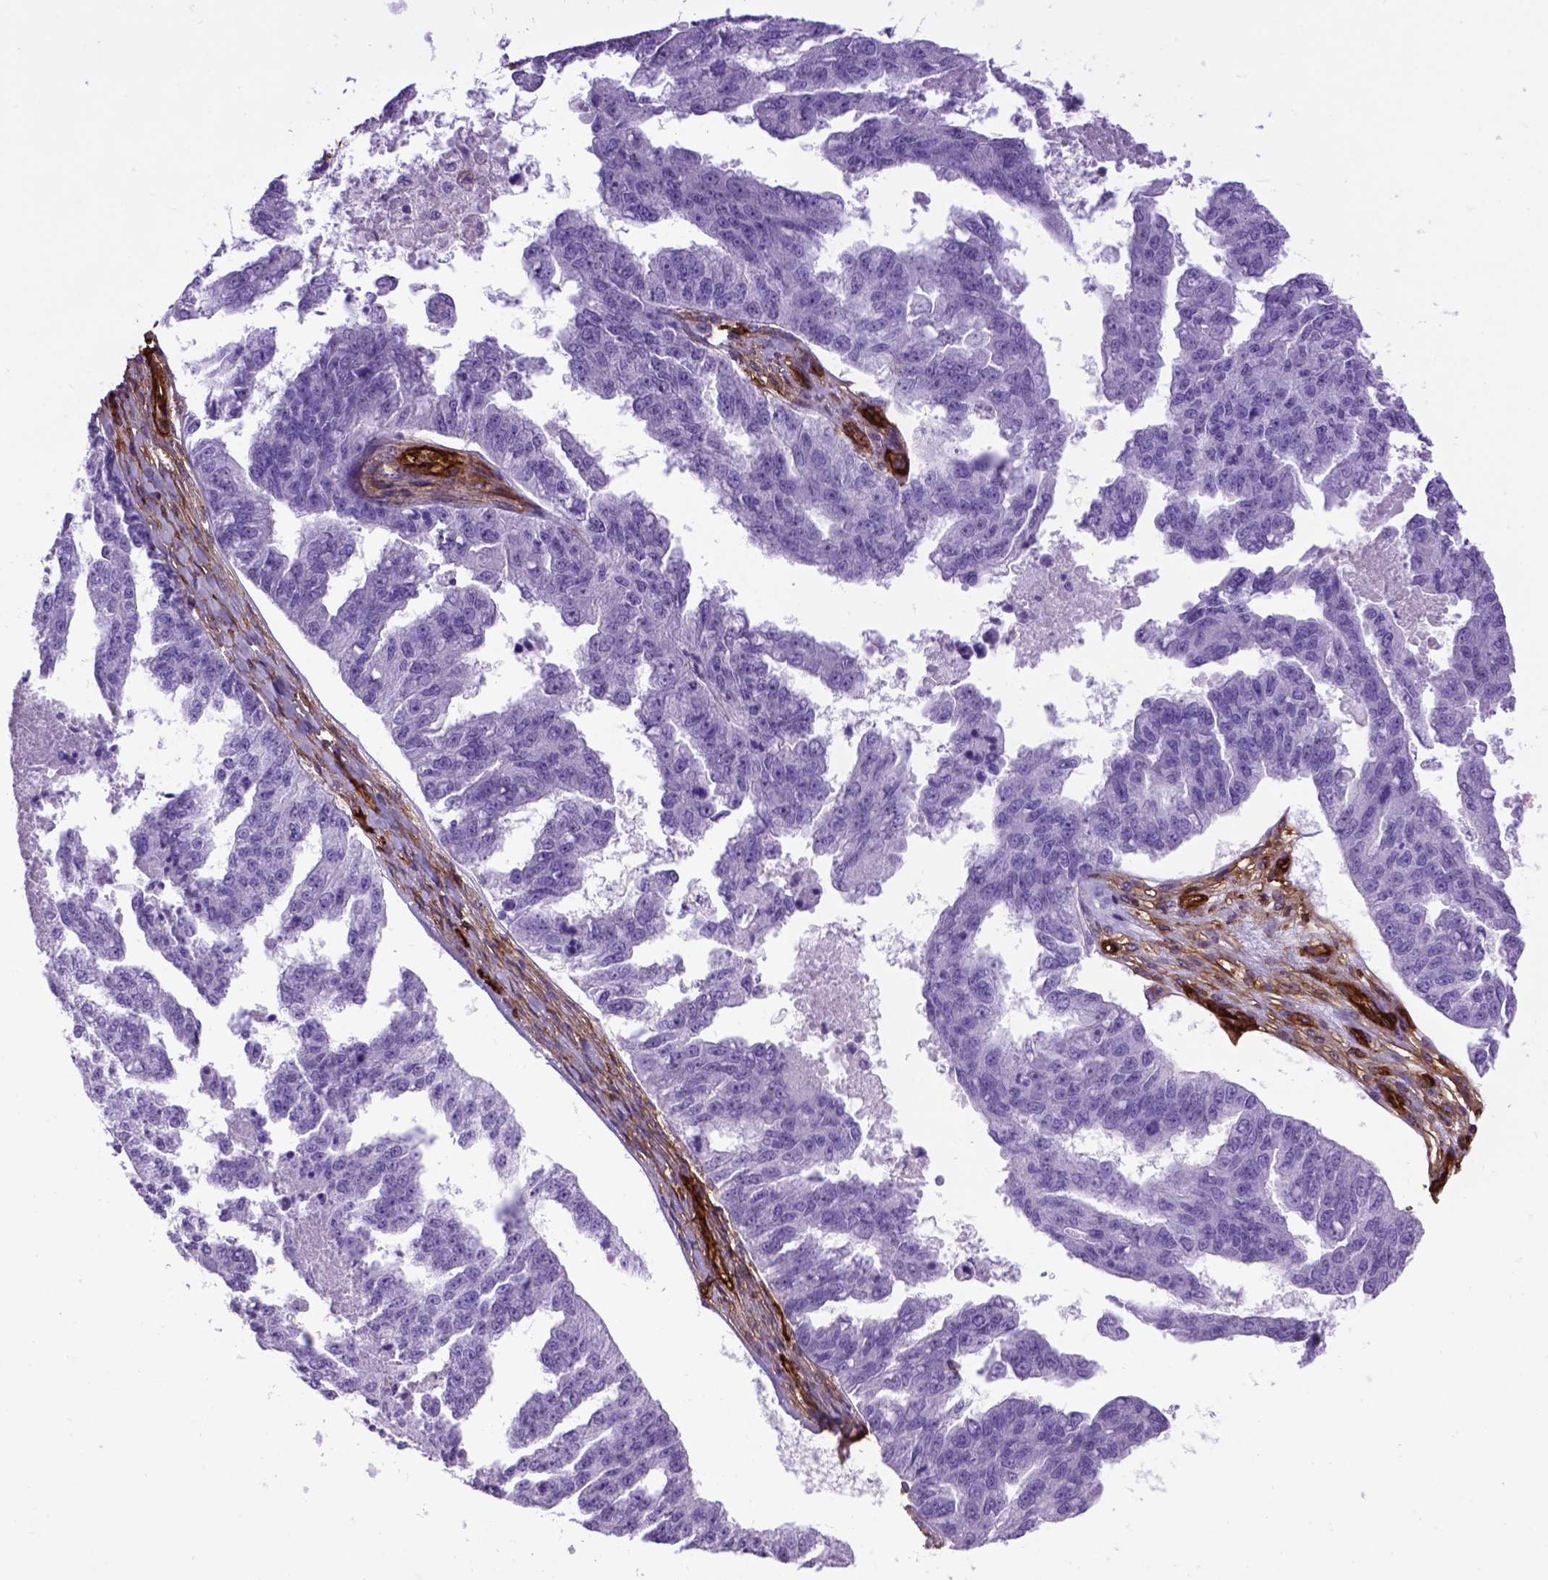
{"staining": {"intensity": "negative", "quantity": "none", "location": "none"}, "tissue": "ovarian cancer", "cell_type": "Tumor cells", "image_type": "cancer", "snomed": [{"axis": "morphology", "description": "Cystadenocarcinoma, serous, NOS"}, {"axis": "topography", "description": "Ovary"}], "caption": "This is a image of immunohistochemistry (IHC) staining of serous cystadenocarcinoma (ovarian), which shows no expression in tumor cells. Brightfield microscopy of immunohistochemistry stained with DAB (3,3'-diaminobenzidine) (brown) and hematoxylin (blue), captured at high magnification.", "gene": "ENG", "patient": {"sex": "female", "age": 58}}